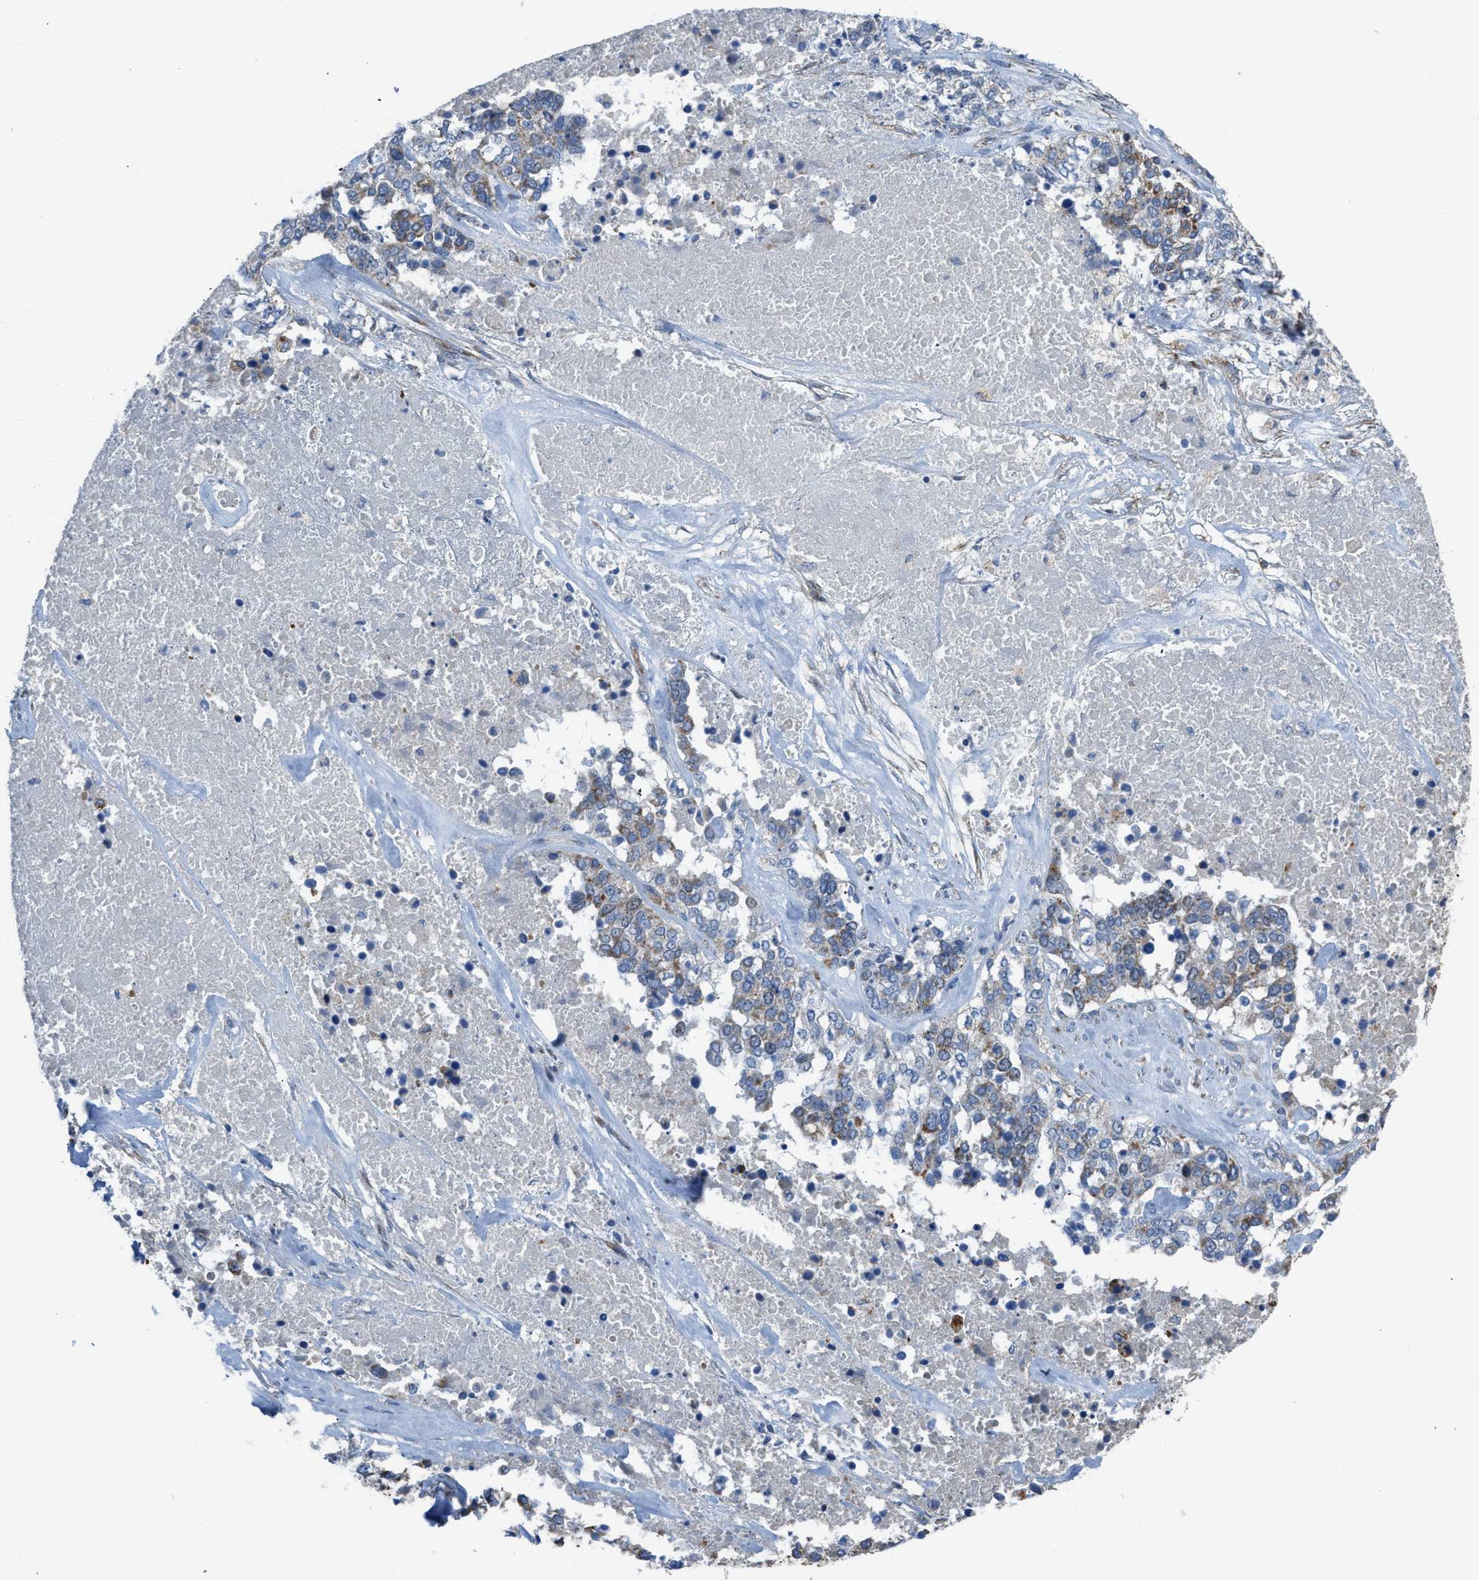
{"staining": {"intensity": "moderate", "quantity": "<25%", "location": "cytoplasmic/membranous"}, "tissue": "ovarian cancer", "cell_type": "Tumor cells", "image_type": "cancer", "snomed": [{"axis": "morphology", "description": "Cystadenocarcinoma, serous, NOS"}, {"axis": "topography", "description": "Ovary"}], "caption": "Human ovarian cancer stained for a protein (brown) shows moderate cytoplasmic/membranous positive staining in about <25% of tumor cells.", "gene": "SMIM20", "patient": {"sex": "female", "age": 44}}